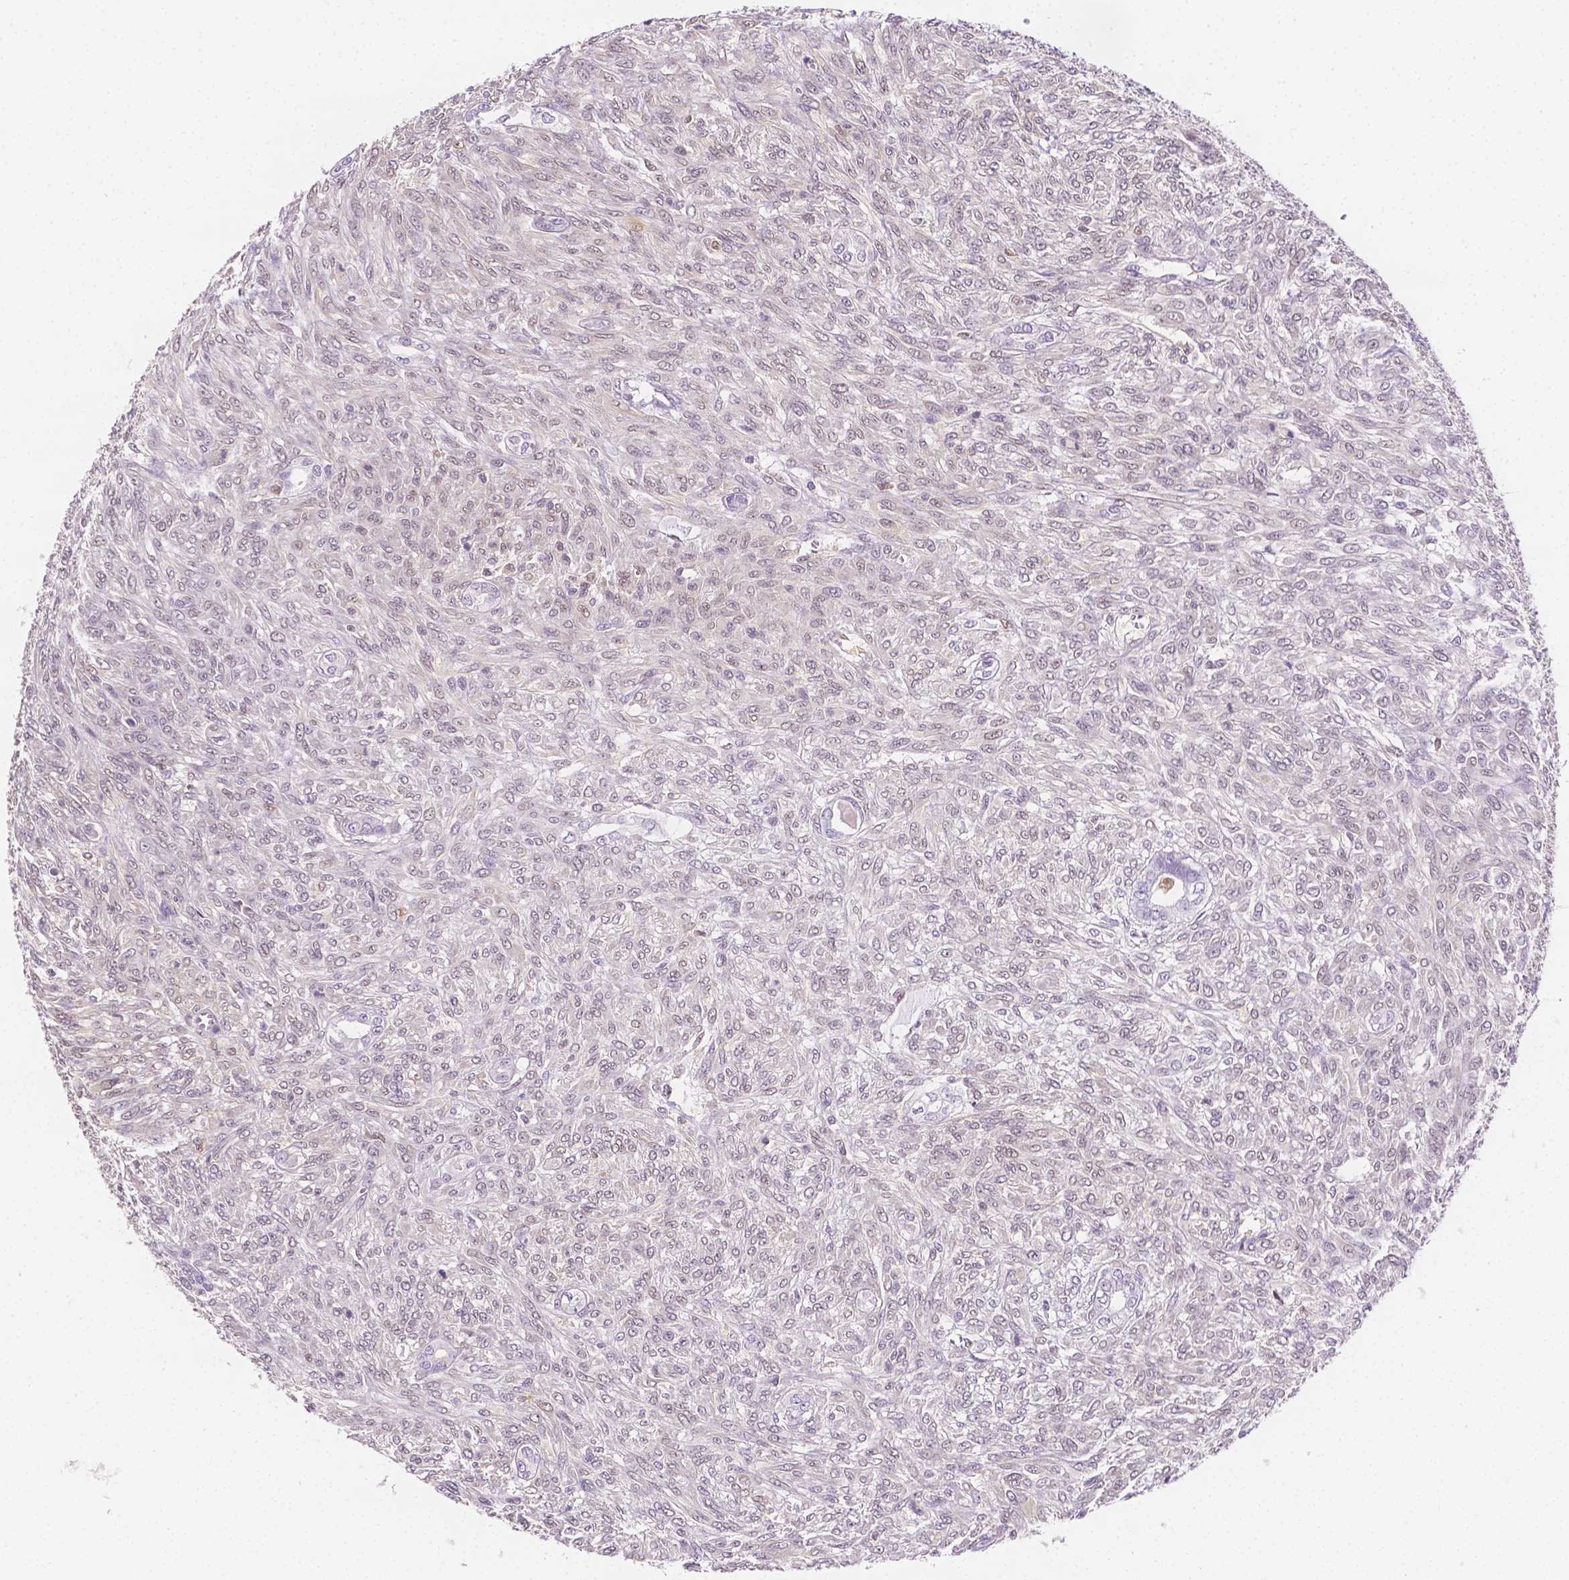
{"staining": {"intensity": "weak", "quantity": "<25%", "location": "nuclear"}, "tissue": "renal cancer", "cell_type": "Tumor cells", "image_type": "cancer", "snomed": [{"axis": "morphology", "description": "Adenocarcinoma, NOS"}, {"axis": "topography", "description": "Kidney"}], "caption": "High power microscopy image of an immunohistochemistry (IHC) image of renal adenocarcinoma, revealing no significant positivity in tumor cells.", "gene": "SGTB", "patient": {"sex": "male", "age": 58}}